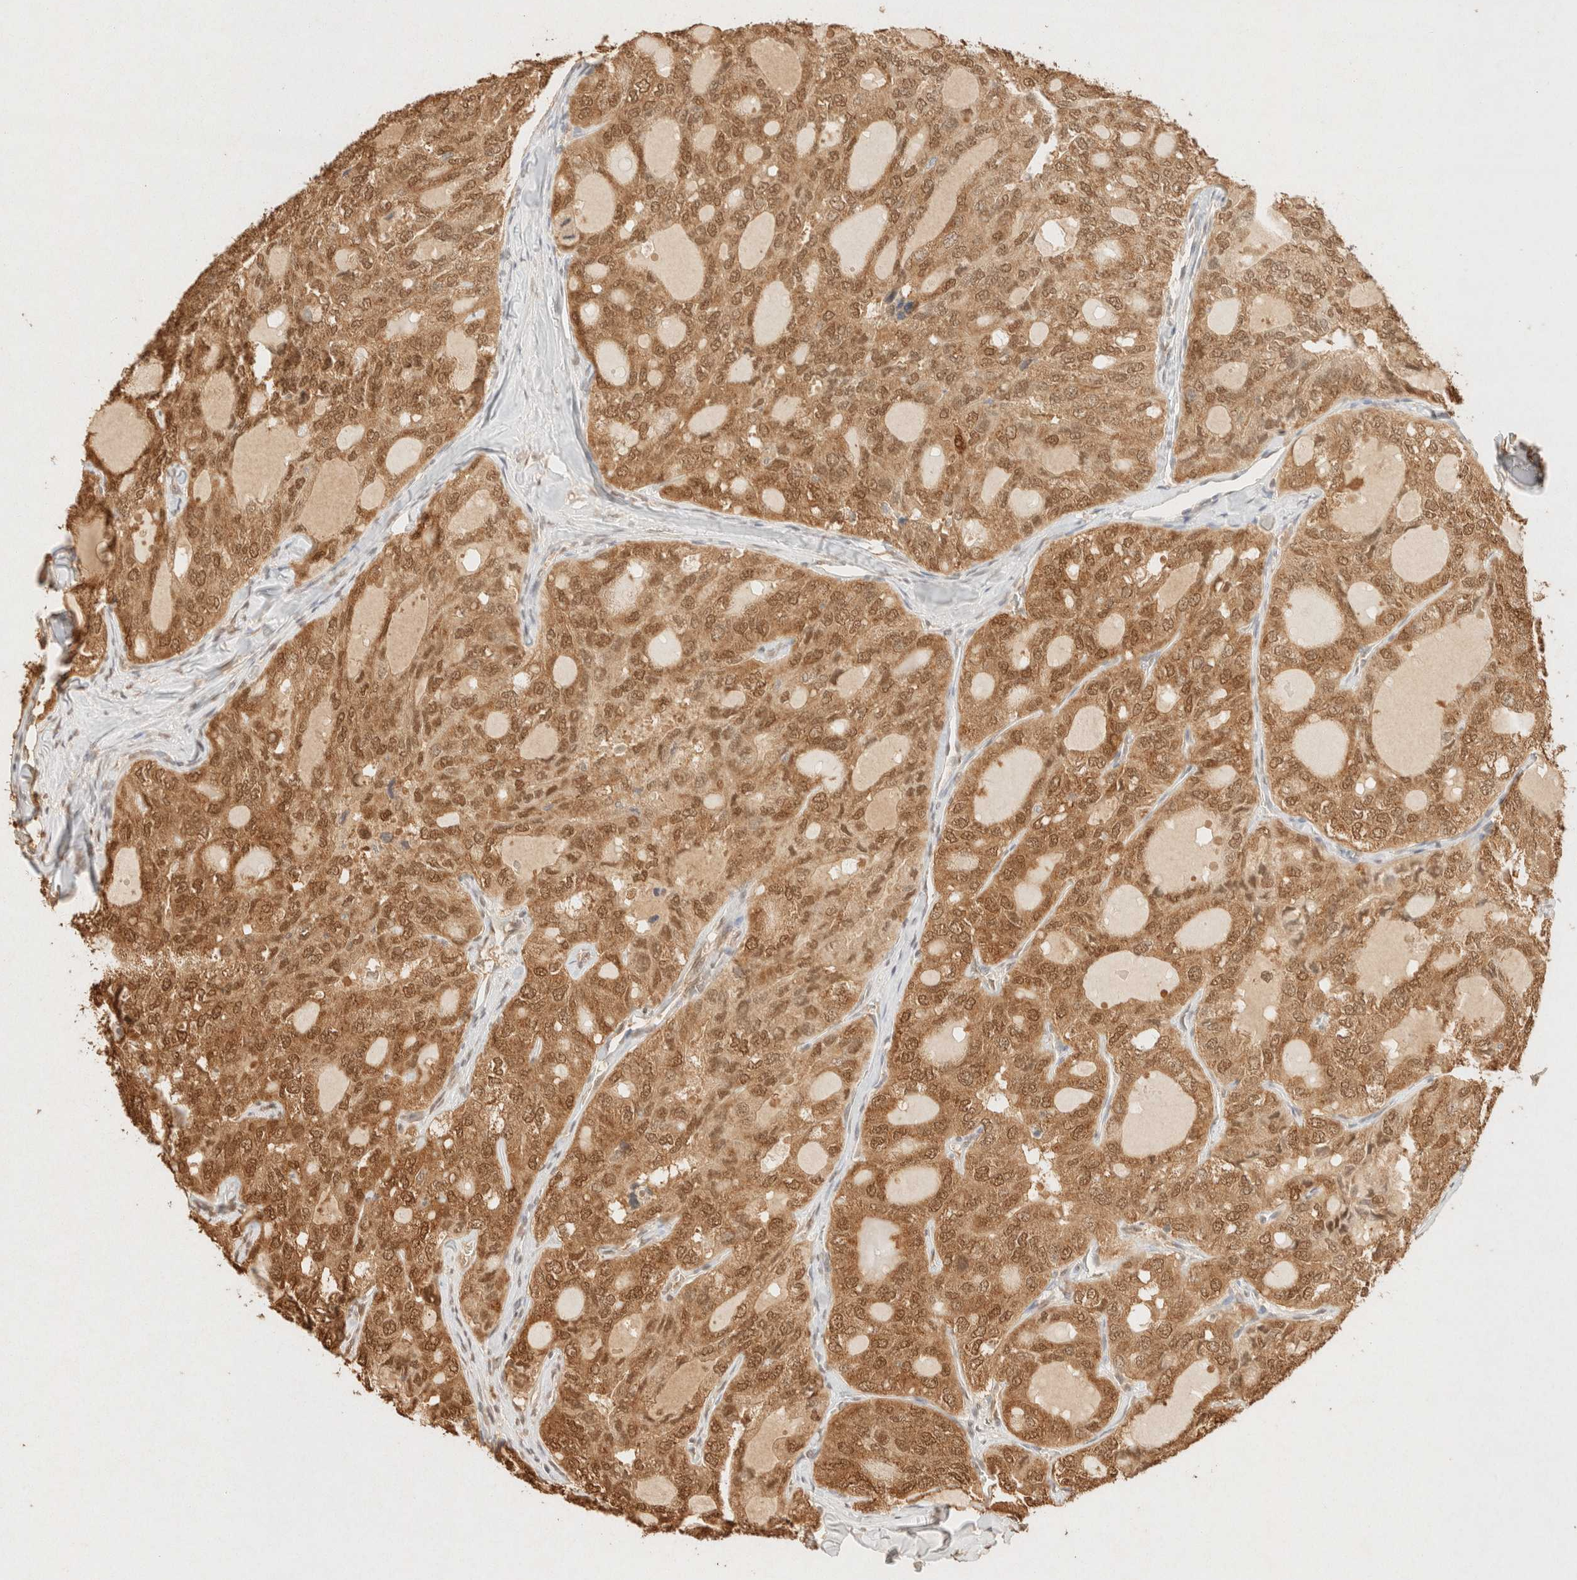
{"staining": {"intensity": "moderate", "quantity": ">75%", "location": "cytoplasmic/membranous,nuclear"}, "tissue": "thyroid cancer", "cell_type": "Tumor cells", "image_type": "cancer", "snomed": [{"axis": "morphology", "description": "Follicular adenoma carcinoma, NOS"}, {"axis": "topography", "description": "Thyroid gland"}], "caption": "This micrograph demonstrates immunohistochemistry (IHC) staining of human follicular adenoma carcinoma (thyroid), with medium moderate cytoplasmic/membranous and nuclear positivity in about >75% of tumor cells.", "gene": "S100A13", "patient": {"sex": "male", "age": 75}}